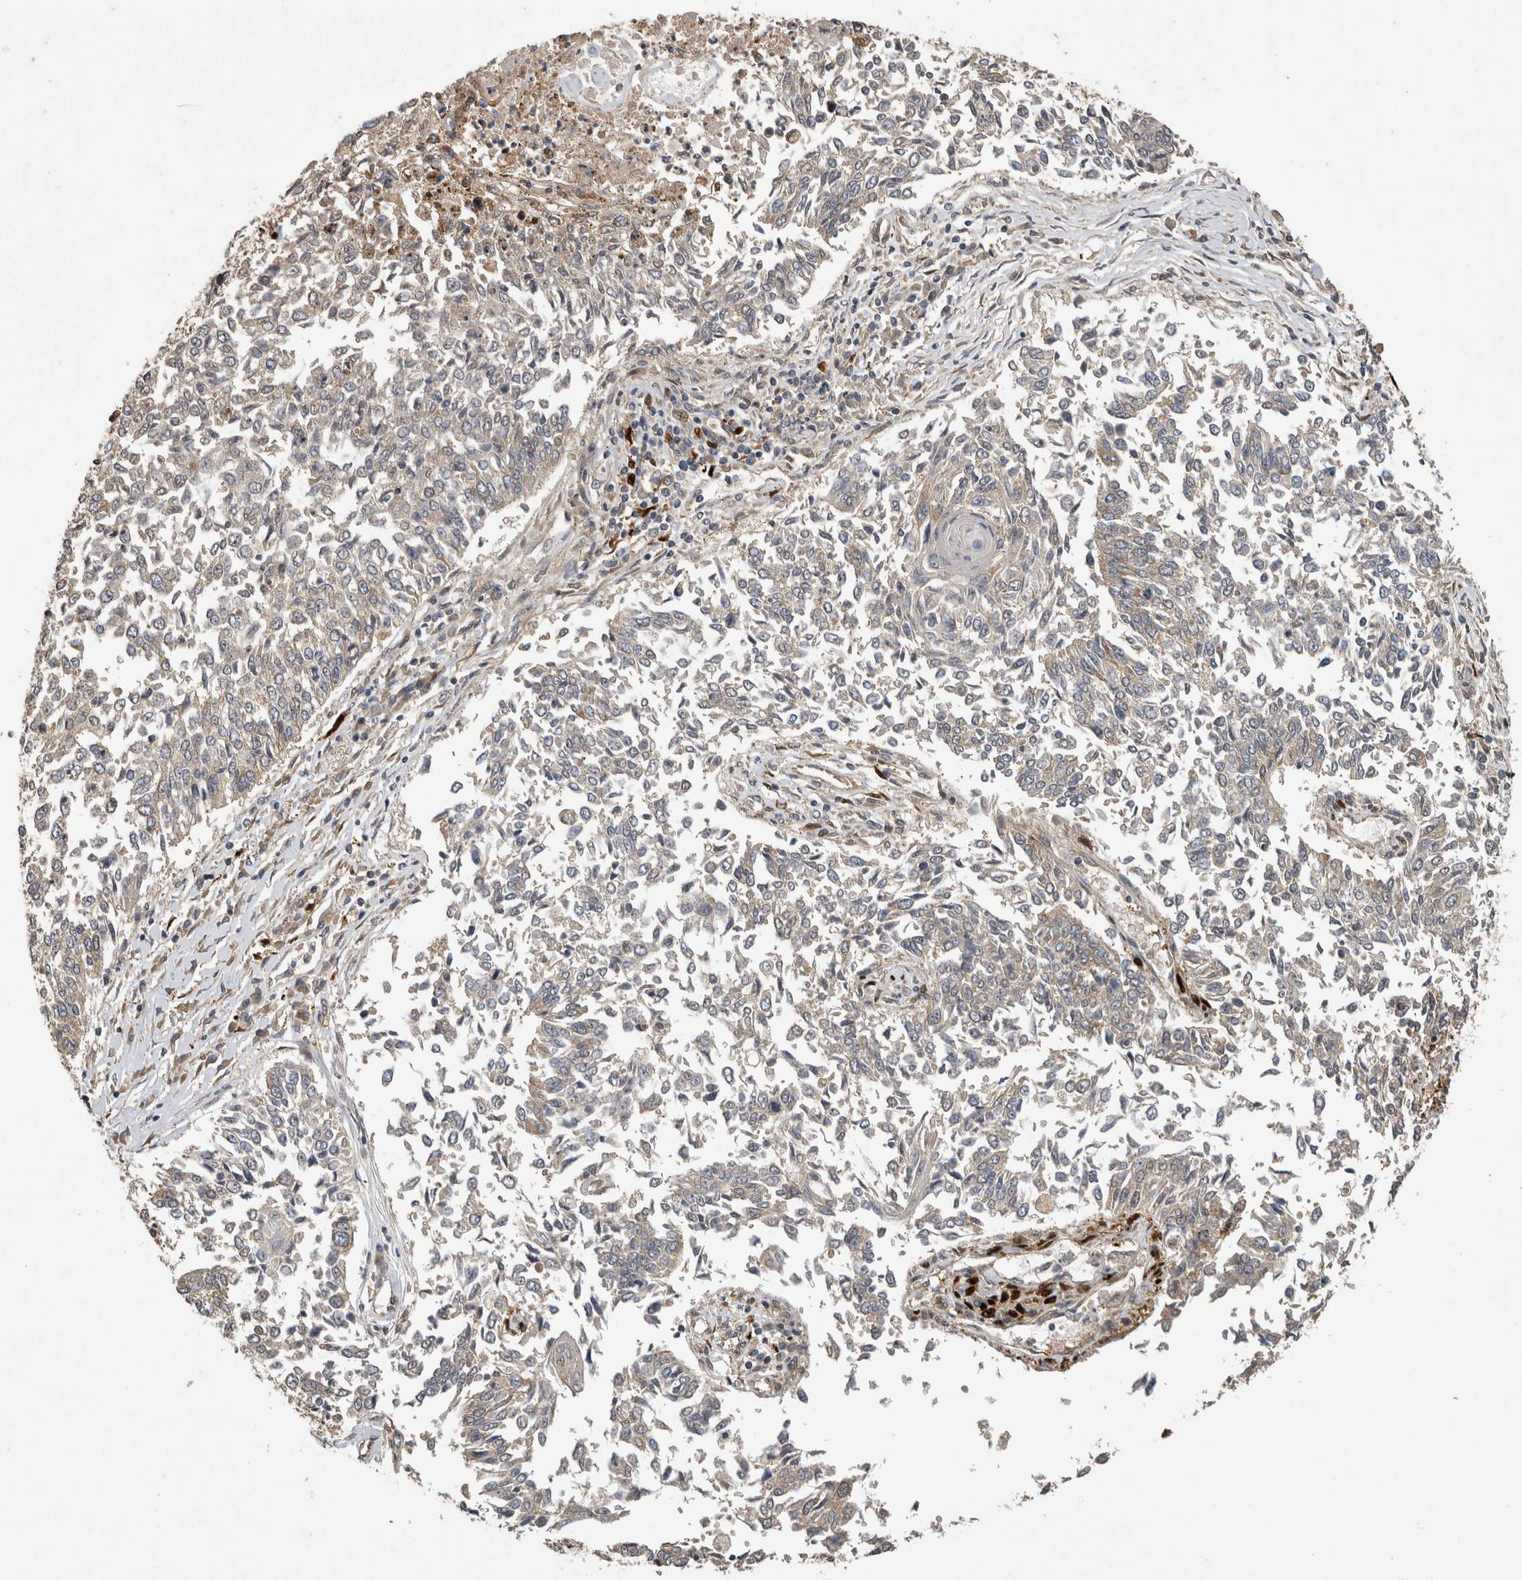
{"staining": {"intensity": "weak", "quantity": "<25%", "location": "cytoplasmic/membranous"}, "tissue": "lung cancer", "cell_type": "Tumor cells", "image_type": "cancer", "snomed": [{"axis": "morphology", "description": "Normal tissue, NOS"}, {"axis": "morphology", "description": "Squamous cell carcinoma, NOS"}, {"axis": "topography", "description": "Cartilage tissue"}, {"axis": "topography", "description": "Bronchus"}, {"axis": "topography", "description": "Lung"}, {"axis": "topography", "description": "Peripheral nerve tissue"}], "caption": "The histopathology image displays no significant positivity in tumor cells of lung squamous cell carcinoma.", "gene": "ATXN2", "patient": {"sex": "female", "age": 49}}